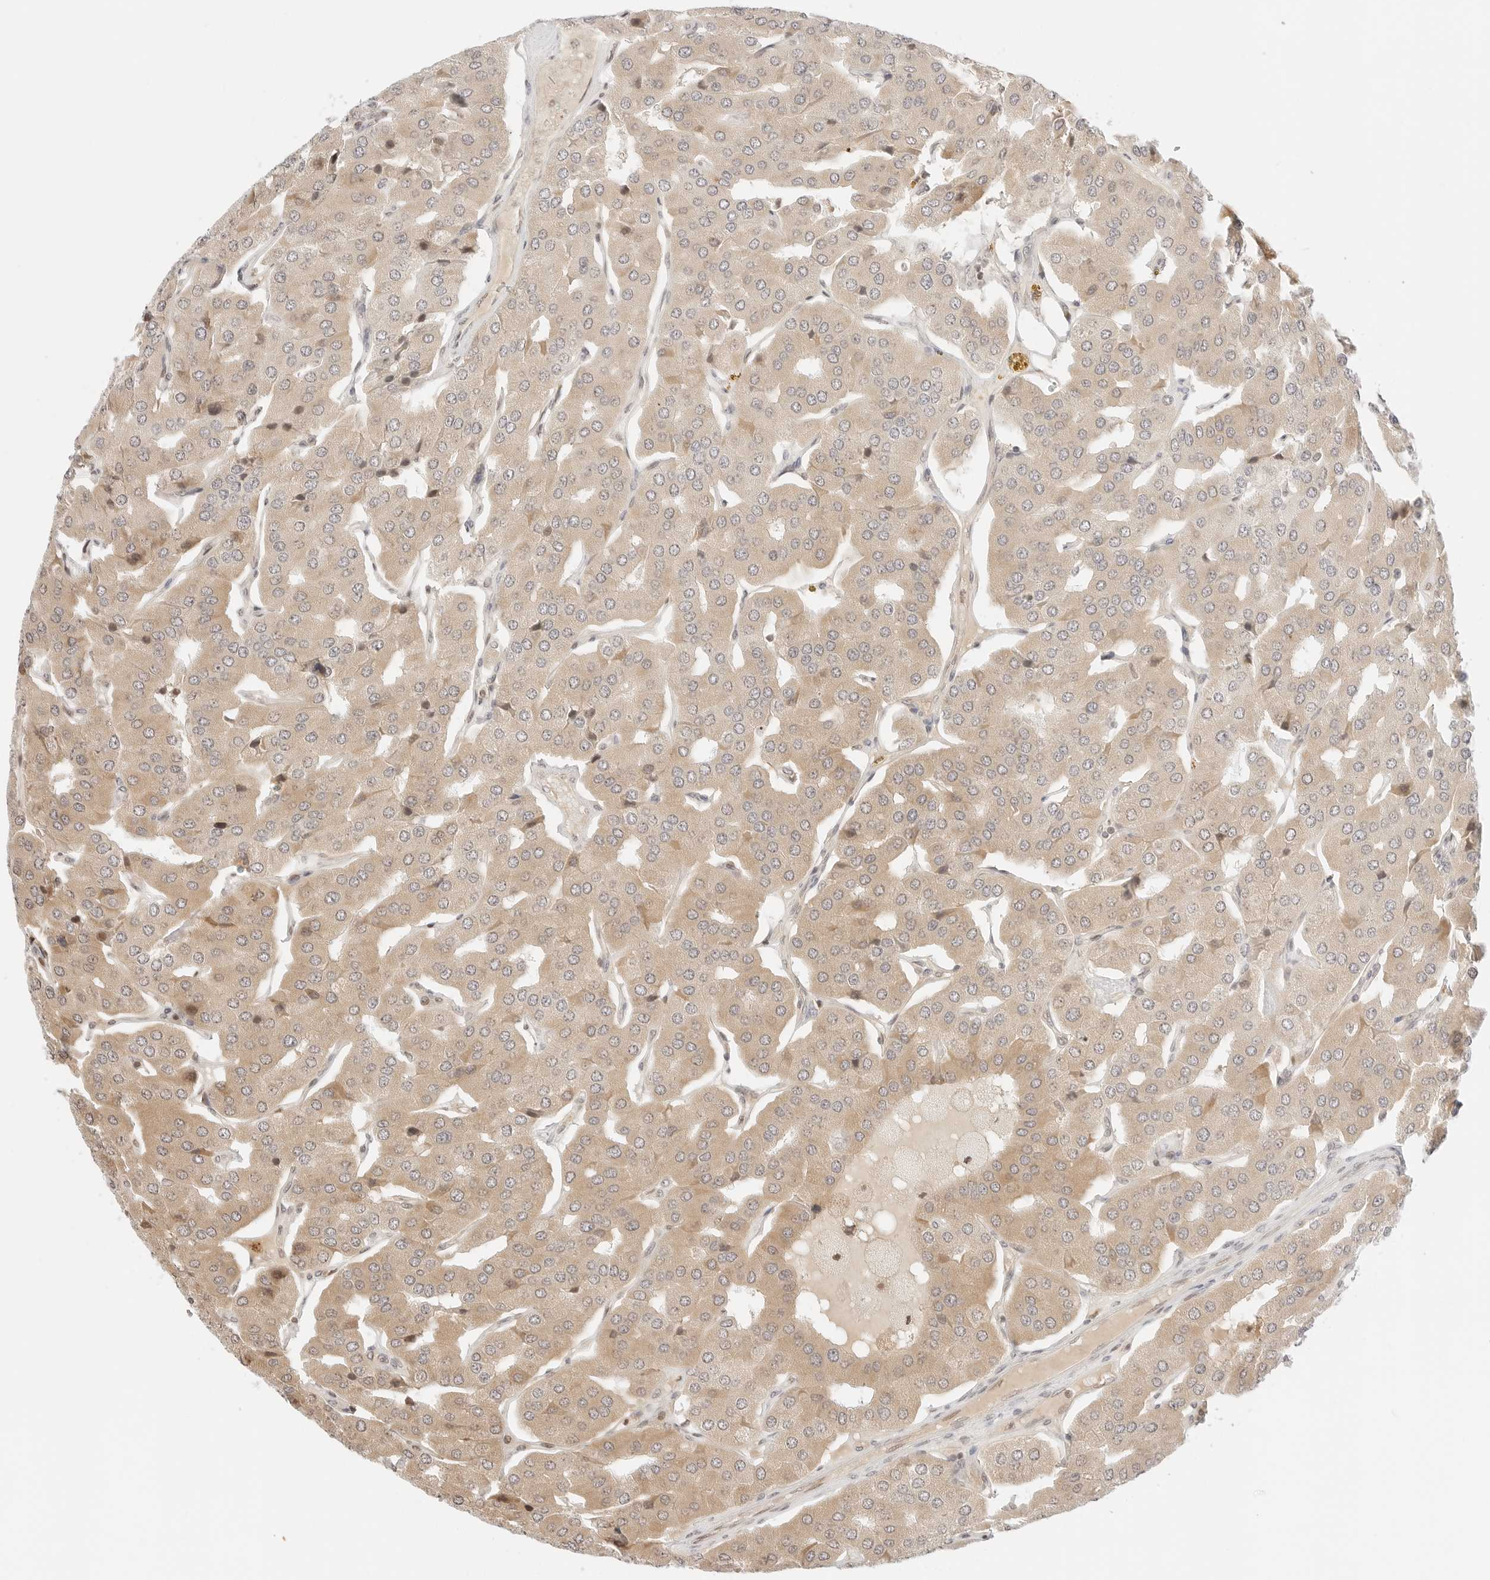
{"staining": {"intensity": "moderate", "quantity": ">75%", "location": "cytoplasmic/membranous,nuclear"}, "tissue": "parathyroid gland", "cell_type": "Glandular cells", "image_type": "normal", "snomed": [{"axis": "morphology", "description": "Normal tissue, NOS"}, {"axis": "morphology", "description": "Adenoma, NOS"}, {"axis": "topography", "description": "Parathyroid gland"}], "caption": "Protein staining reveals moderate cytoplasmic/membranous,nuclear expression in approximately >75% of glandular cells in benign parathyroid gland.", "gene": "RPS6KL1", "patient": {"sex": "female", "age": 86}}